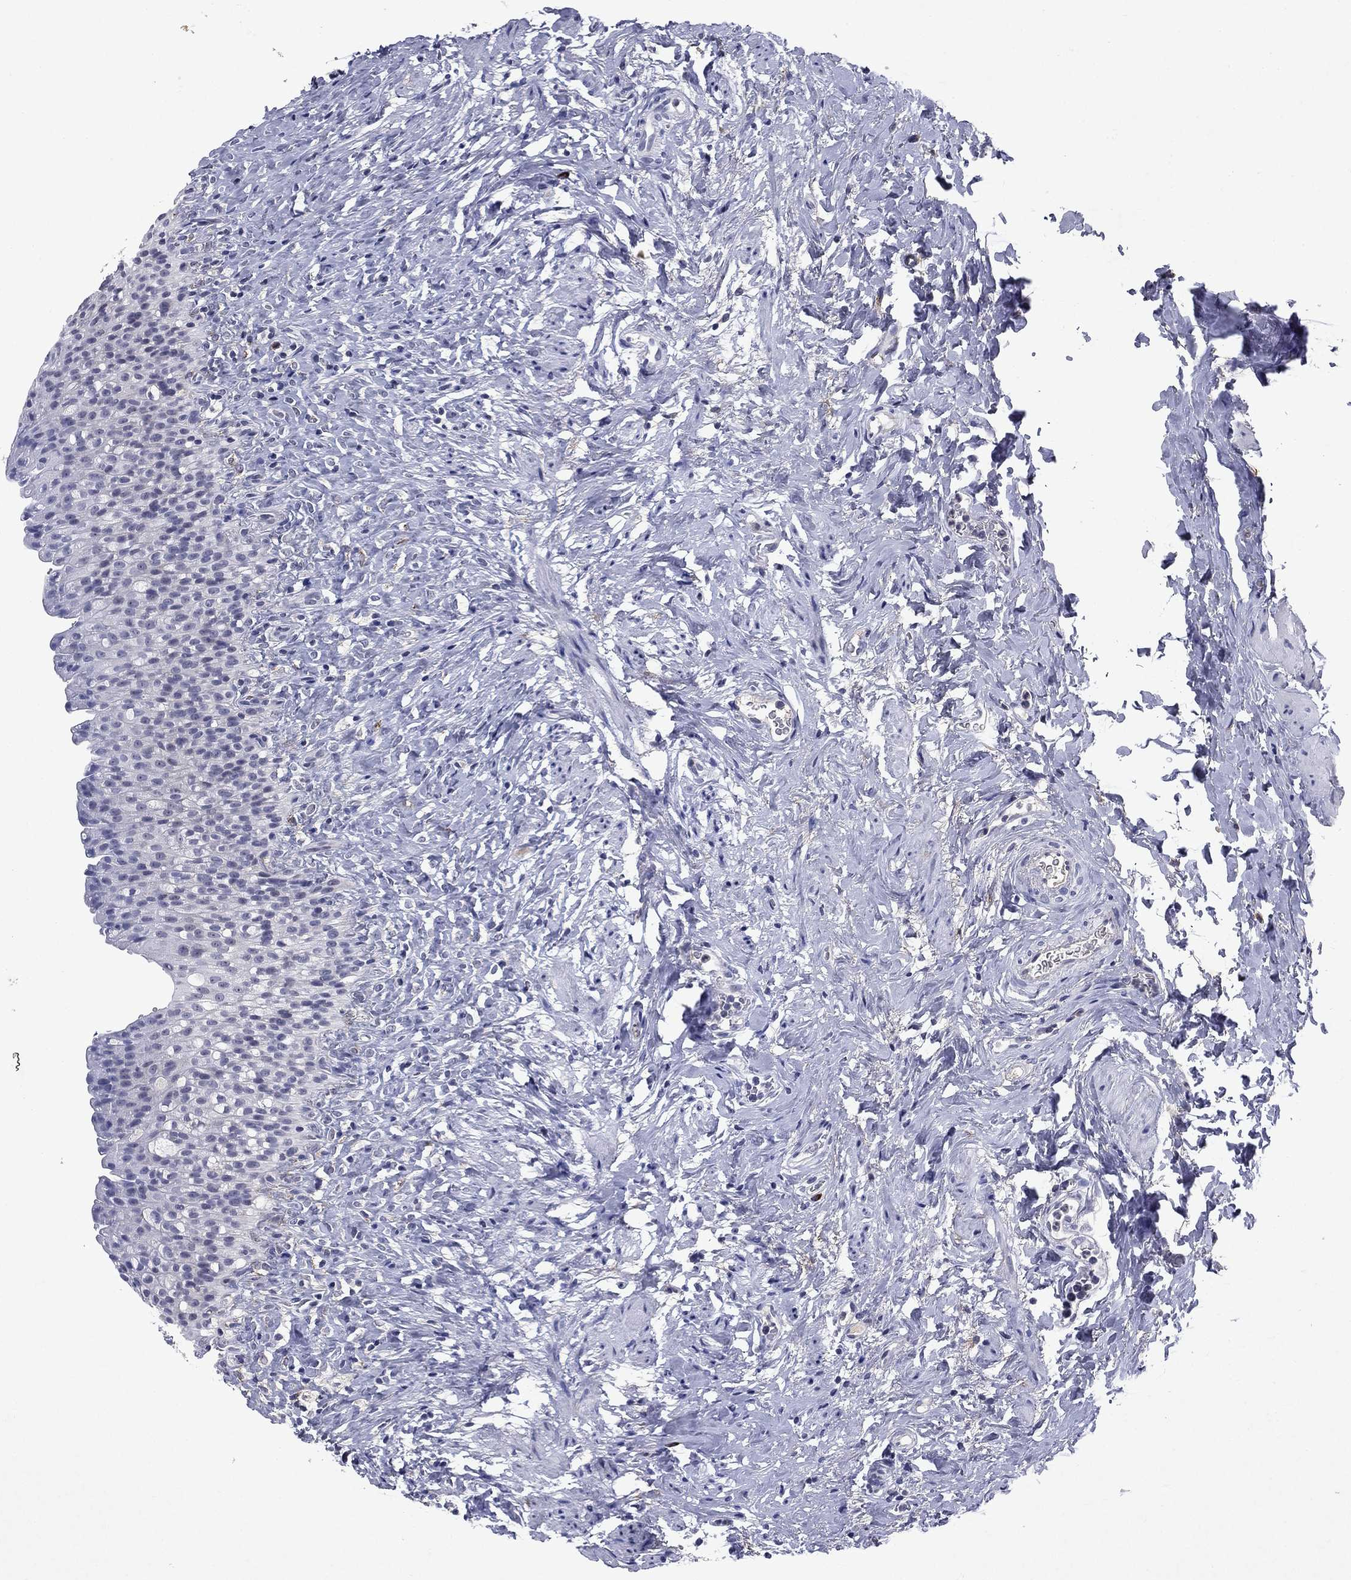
{"staining": {"intensity": "negative", "quantity": "none", "location": "none"}, "tissue": "urinary bladder", "cell_type": "Urothelial cells", "image_type": "normal", "snomed": [{"axis": "morphology", "description": "Normal tissue, NOS"}, {"axis": "topography", "description": "Urinary bladder"}], "caption": "IHC image of normal urinary bladder: urinary bladder stained with DAB shows no significant protein staining in urothelial cells. The staining is performed using DAB brown chromogen with nuclei counter-stained in using hematoxylin.", "gene": "ECM1", "patient": {"sex": "male", "age": 76}}